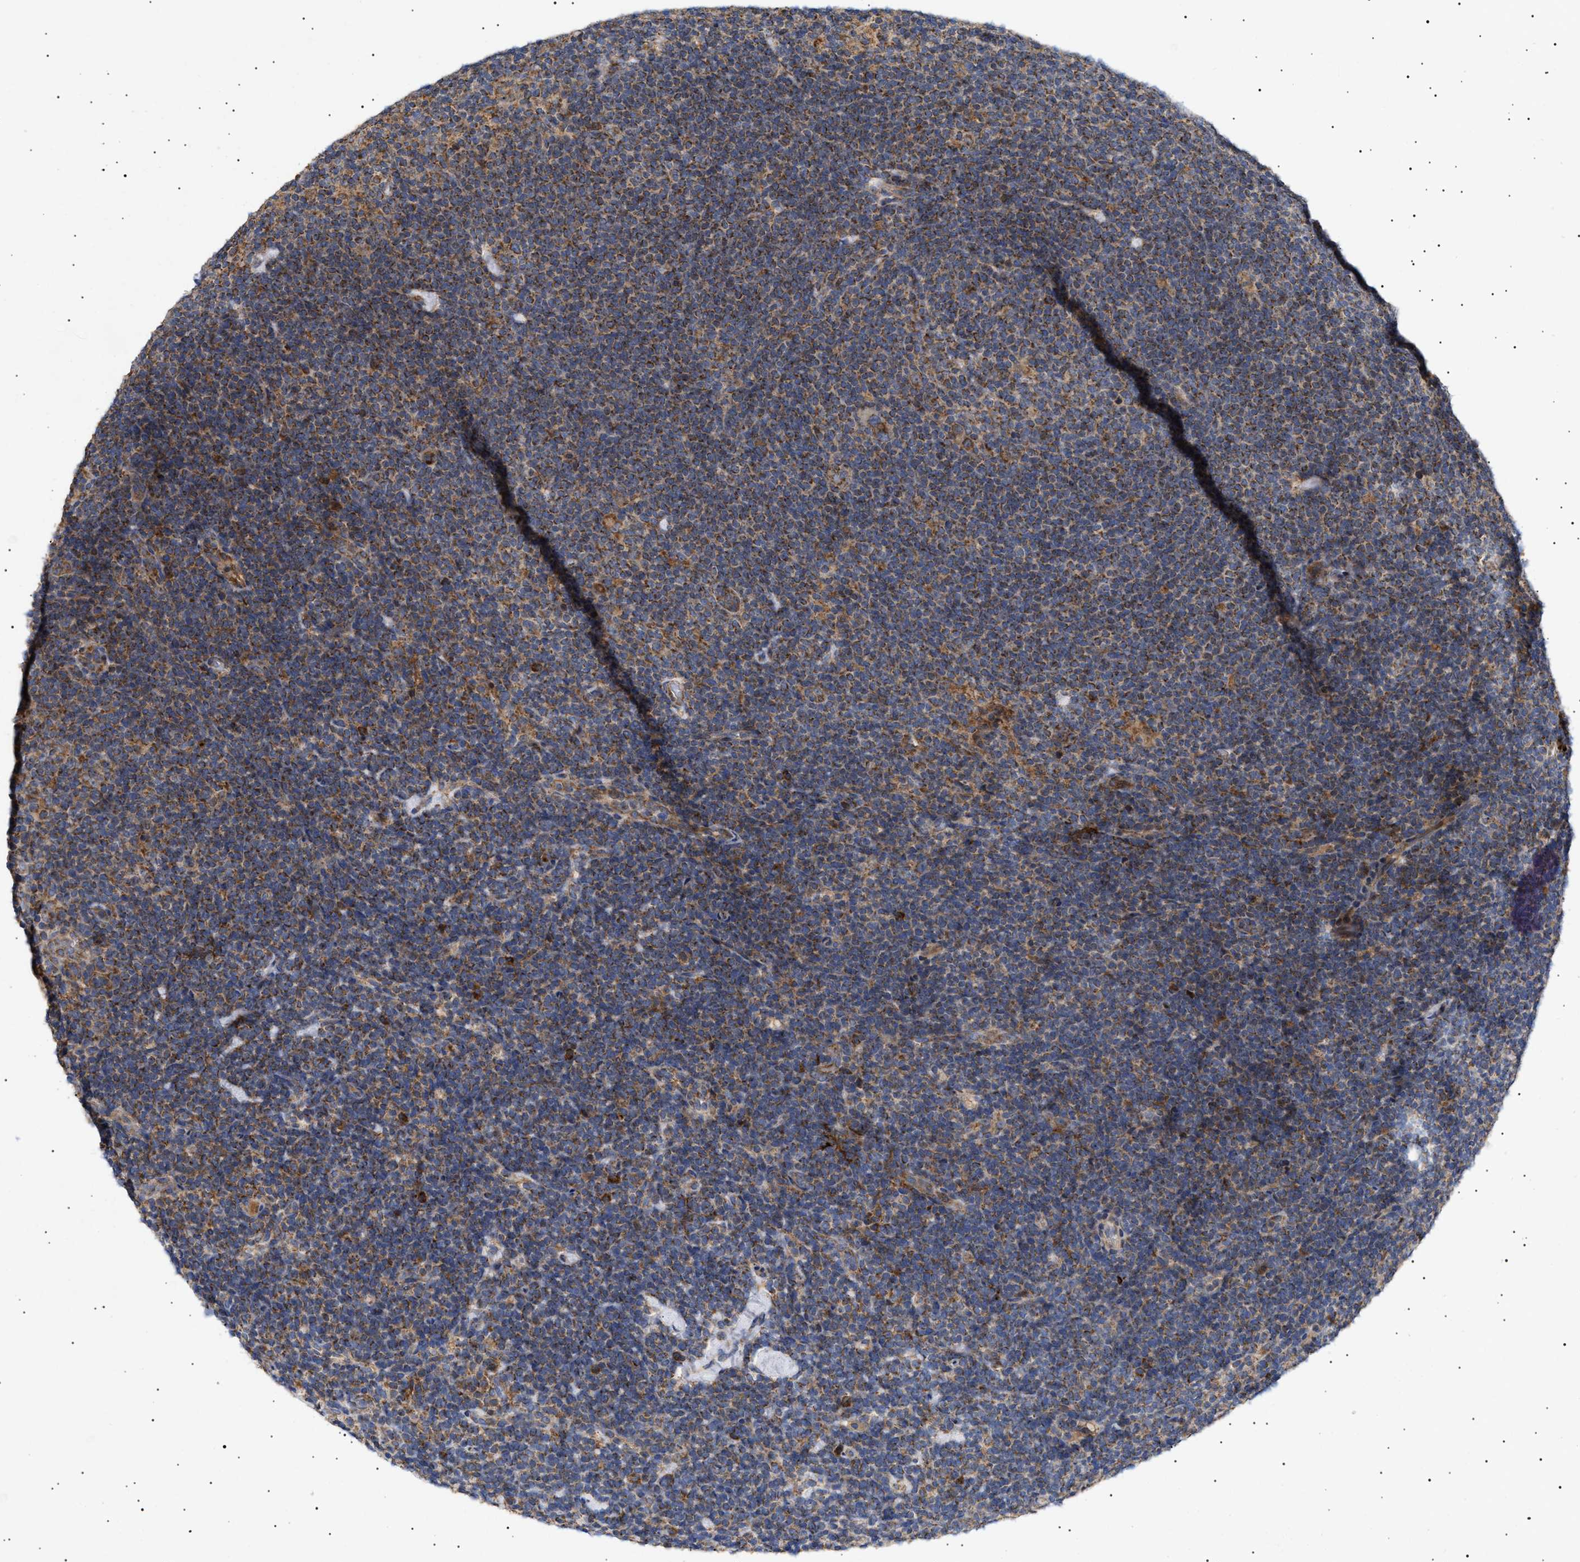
{"staining": {"intensity": "moderate", "quantity": ">75%", "location": "cytoplasmic/membranous"}, "tissue": "lymphoma", "cell_type": "Tumor cells", "image_type": "cancer", "snomed": [{"axis": "morphology", "description": "Hodgkin's disease, NOS"}, {"axis": "topography", "description": "Lymph node"}], "caption": "Protein expression analysis of human lymphoma reveals moderate cytoplasmic/membranous positivity in approximately >75% of tumor cells. Using DAB (3,3'-diaminobenzidine) (brown) and hematoxylin (blue) stains, captured at high magnification using brightfield microscopy.", "gene": "MRPL10", "patient": {"sex": "female", "age": 57}}